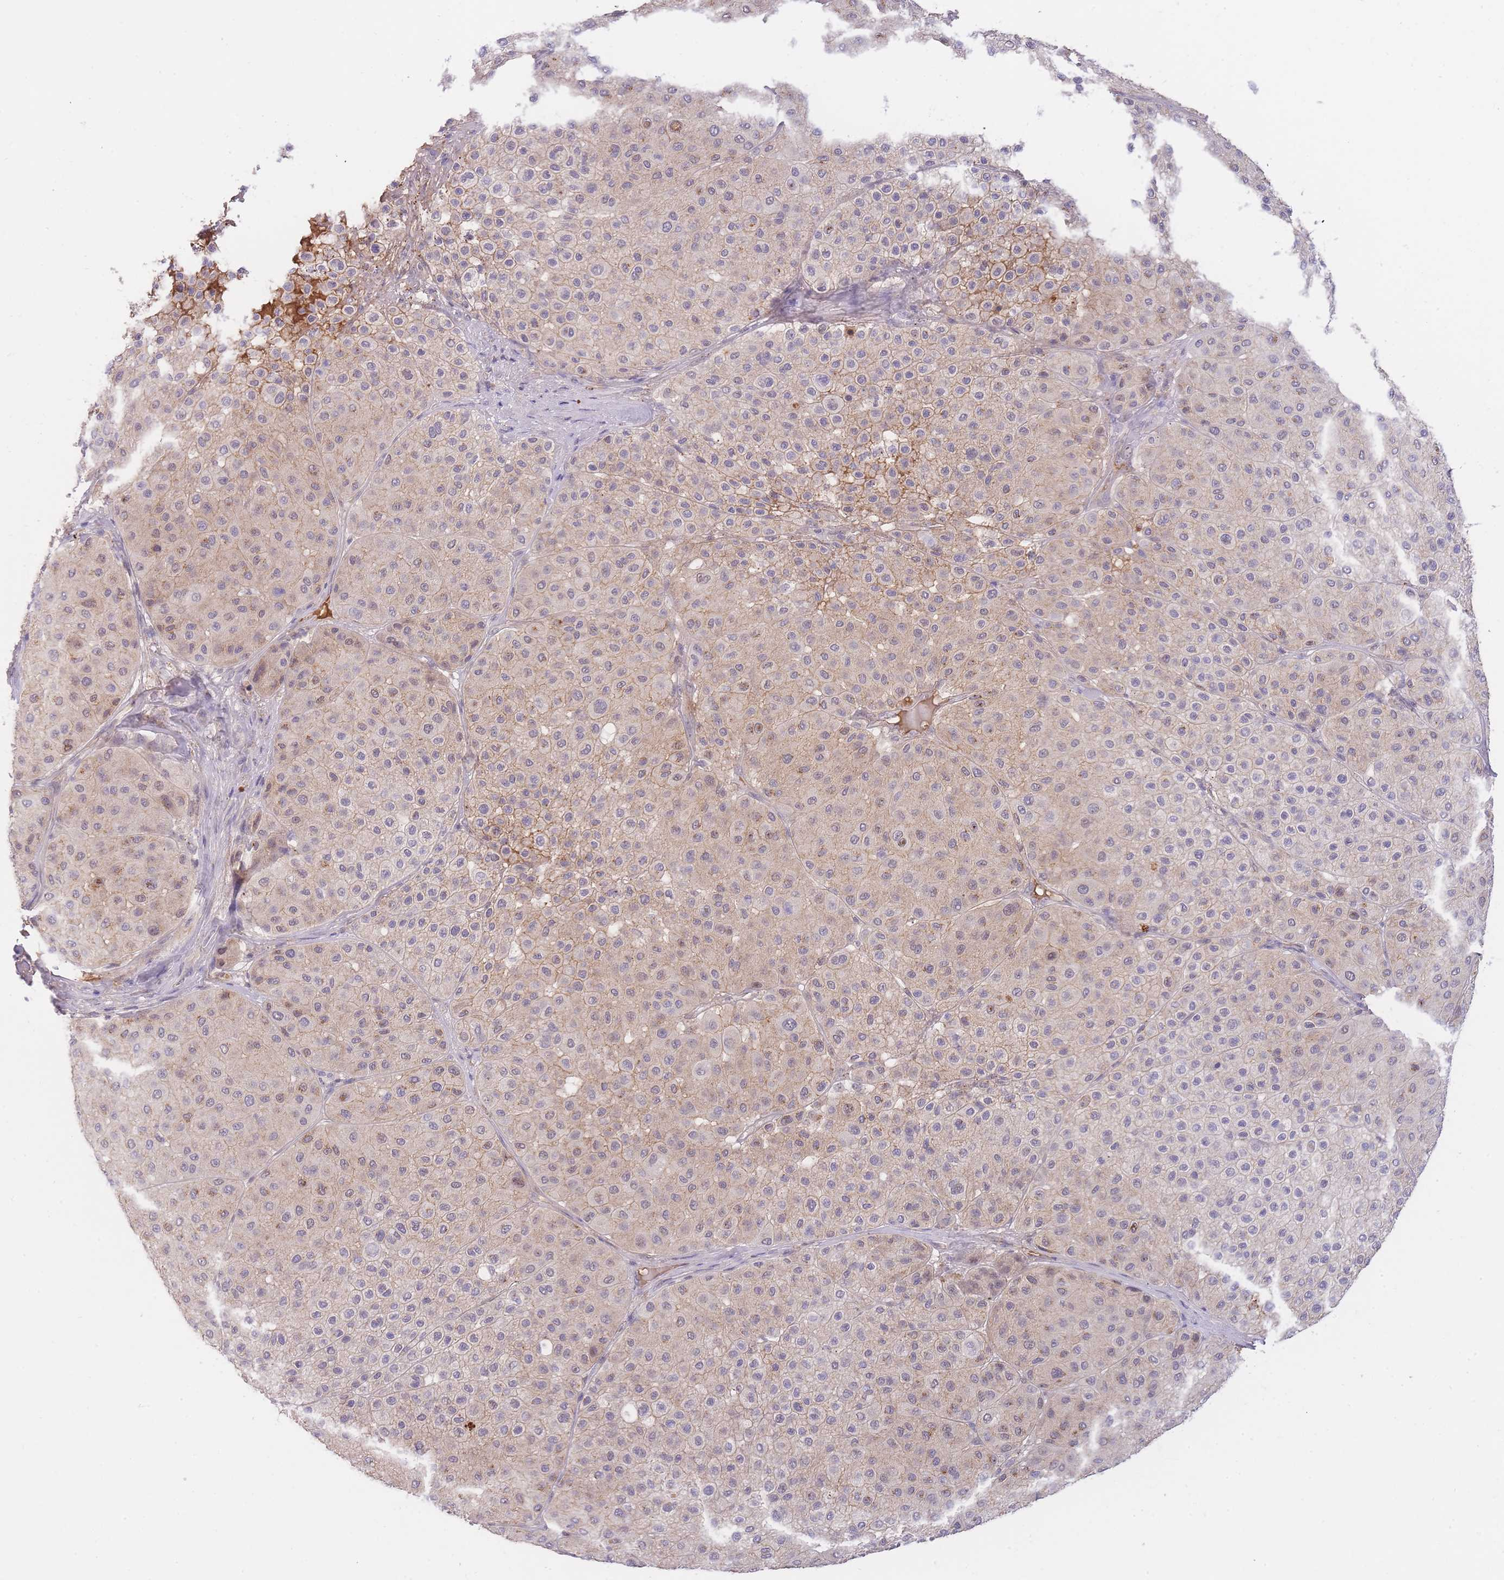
{"staining": {"intensity": "moderate", "quantity": "25%-75%", "location": "cytoplasmic/membranous,nuclear"}, "tissue": "melanoma", "cell_type": "Tumor cells", "image_type": "cancer", "snomed": [{"axis": "morphology", "description": "Malignant melanoma, Metastatic site"}, {"axis": "topography", "description": "Smooth muscle"}], "caption": "High-magnification brightfield microscopy of melanoma stained with DAB (3,3'-diaminobenzidine) (brown) and counterstained with hematoxylin (blue). tumor cells exhibit moderate cytoplasmic/membranous and nuclear staining is identified in approximately25%-75% of cells. Nuclei are stained in blue.", "gene": "GOLGA6L25", "patient": {"sex": "male", "age": 41}}